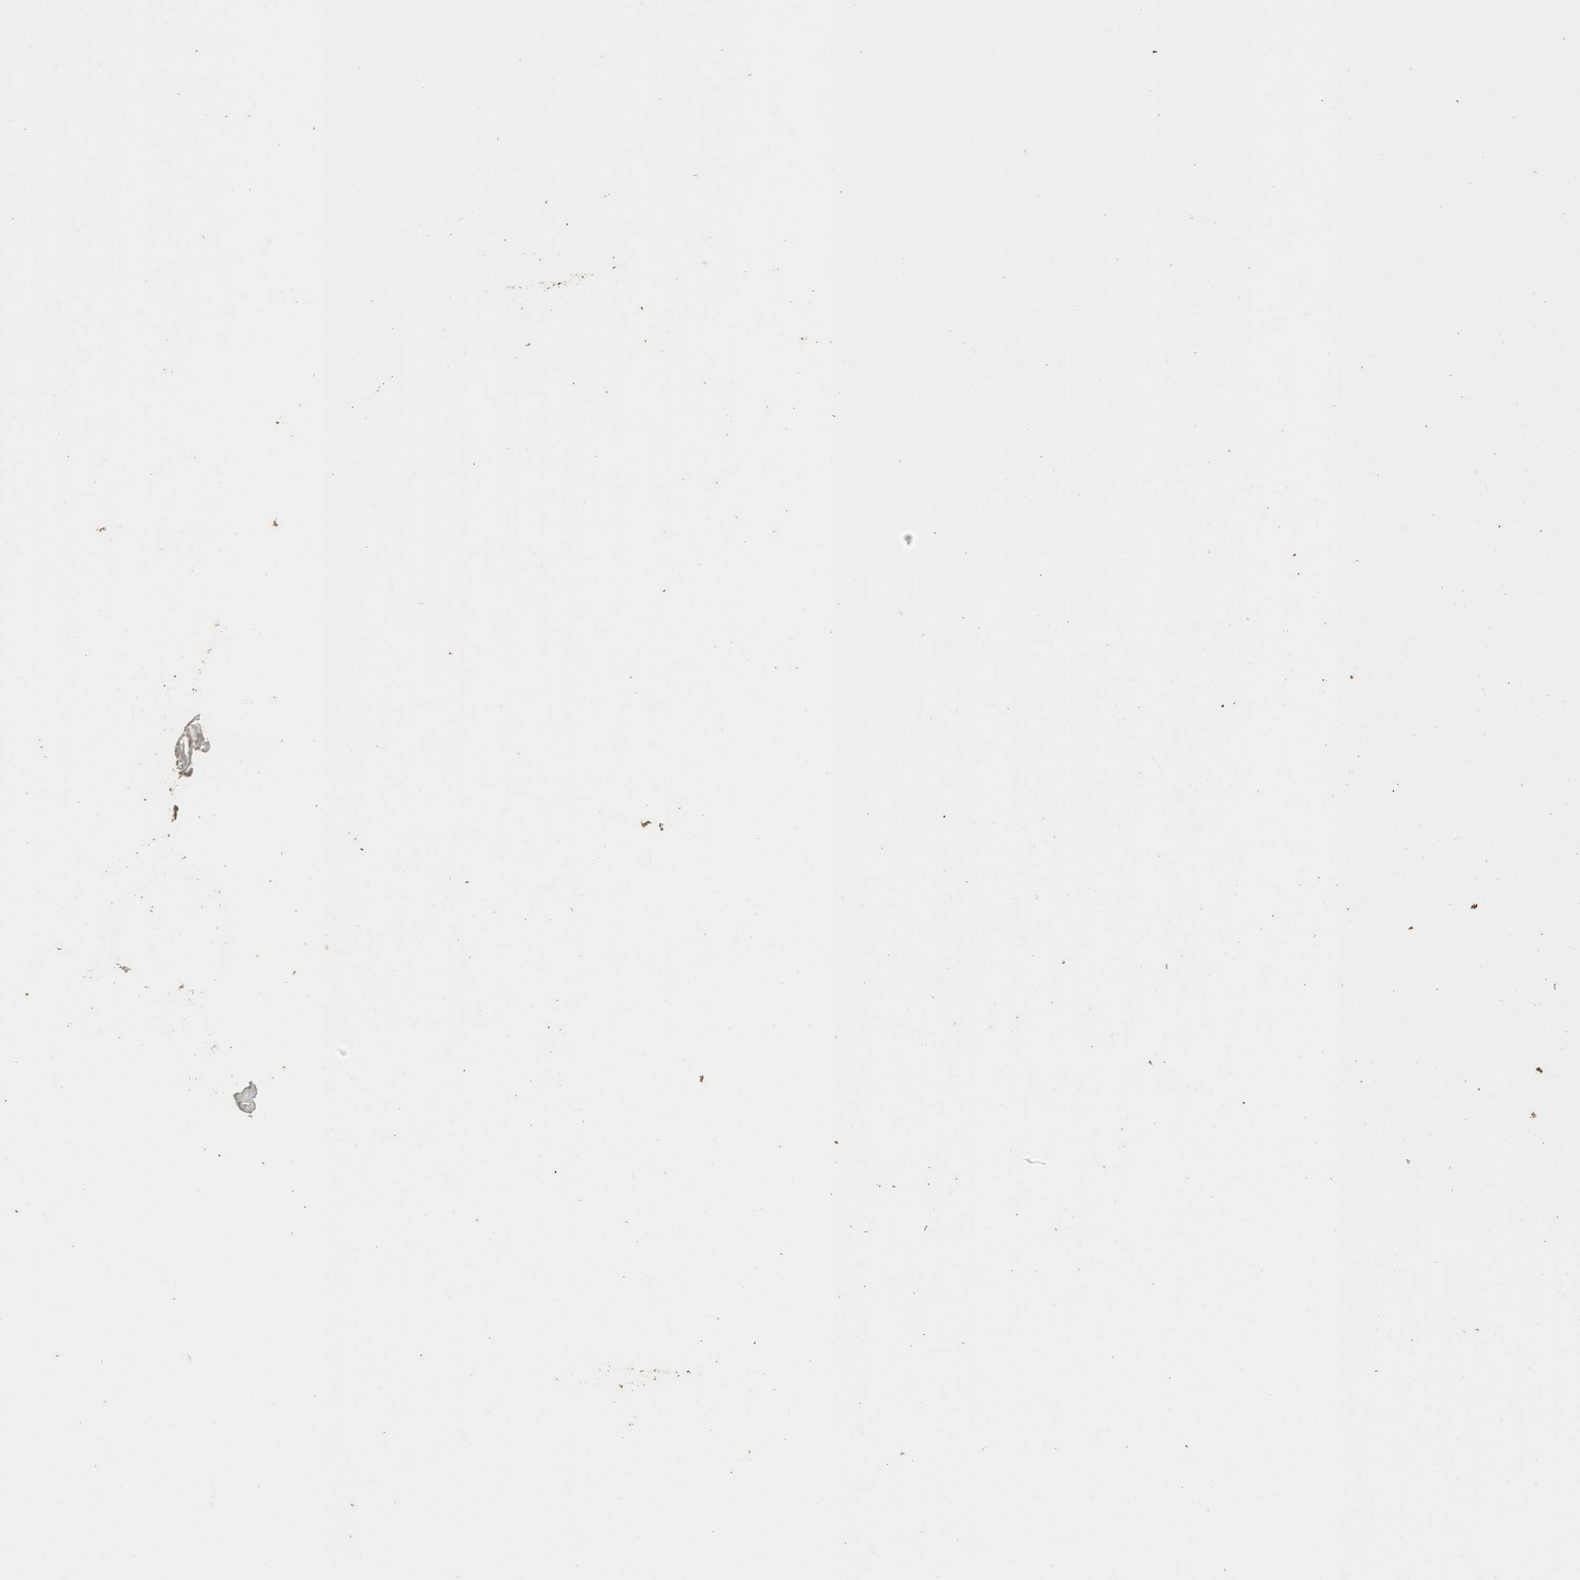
{"staining": {"intensity": "moderate", "quantity": ">75%", "location": "cytoplasmic/membranous,nuclear"}, "tissue": "cervix", "cell_type": "Glandular cells", "image_type": "normal", "snomed": [{"axis": "morphology", "description": "Normal tissue, NOS"}, {"axis": "topography", "description": "Cervix"}], "caption": "High-power microscopy captured an IHC histopathology image of normal cervix, revealing moderate cytoplasmic/membranous,nuclear positivity in approximately >75% of glandular cells.", "gene": "PPP6R3", "patient": {"sex": "female", "age": 55}}